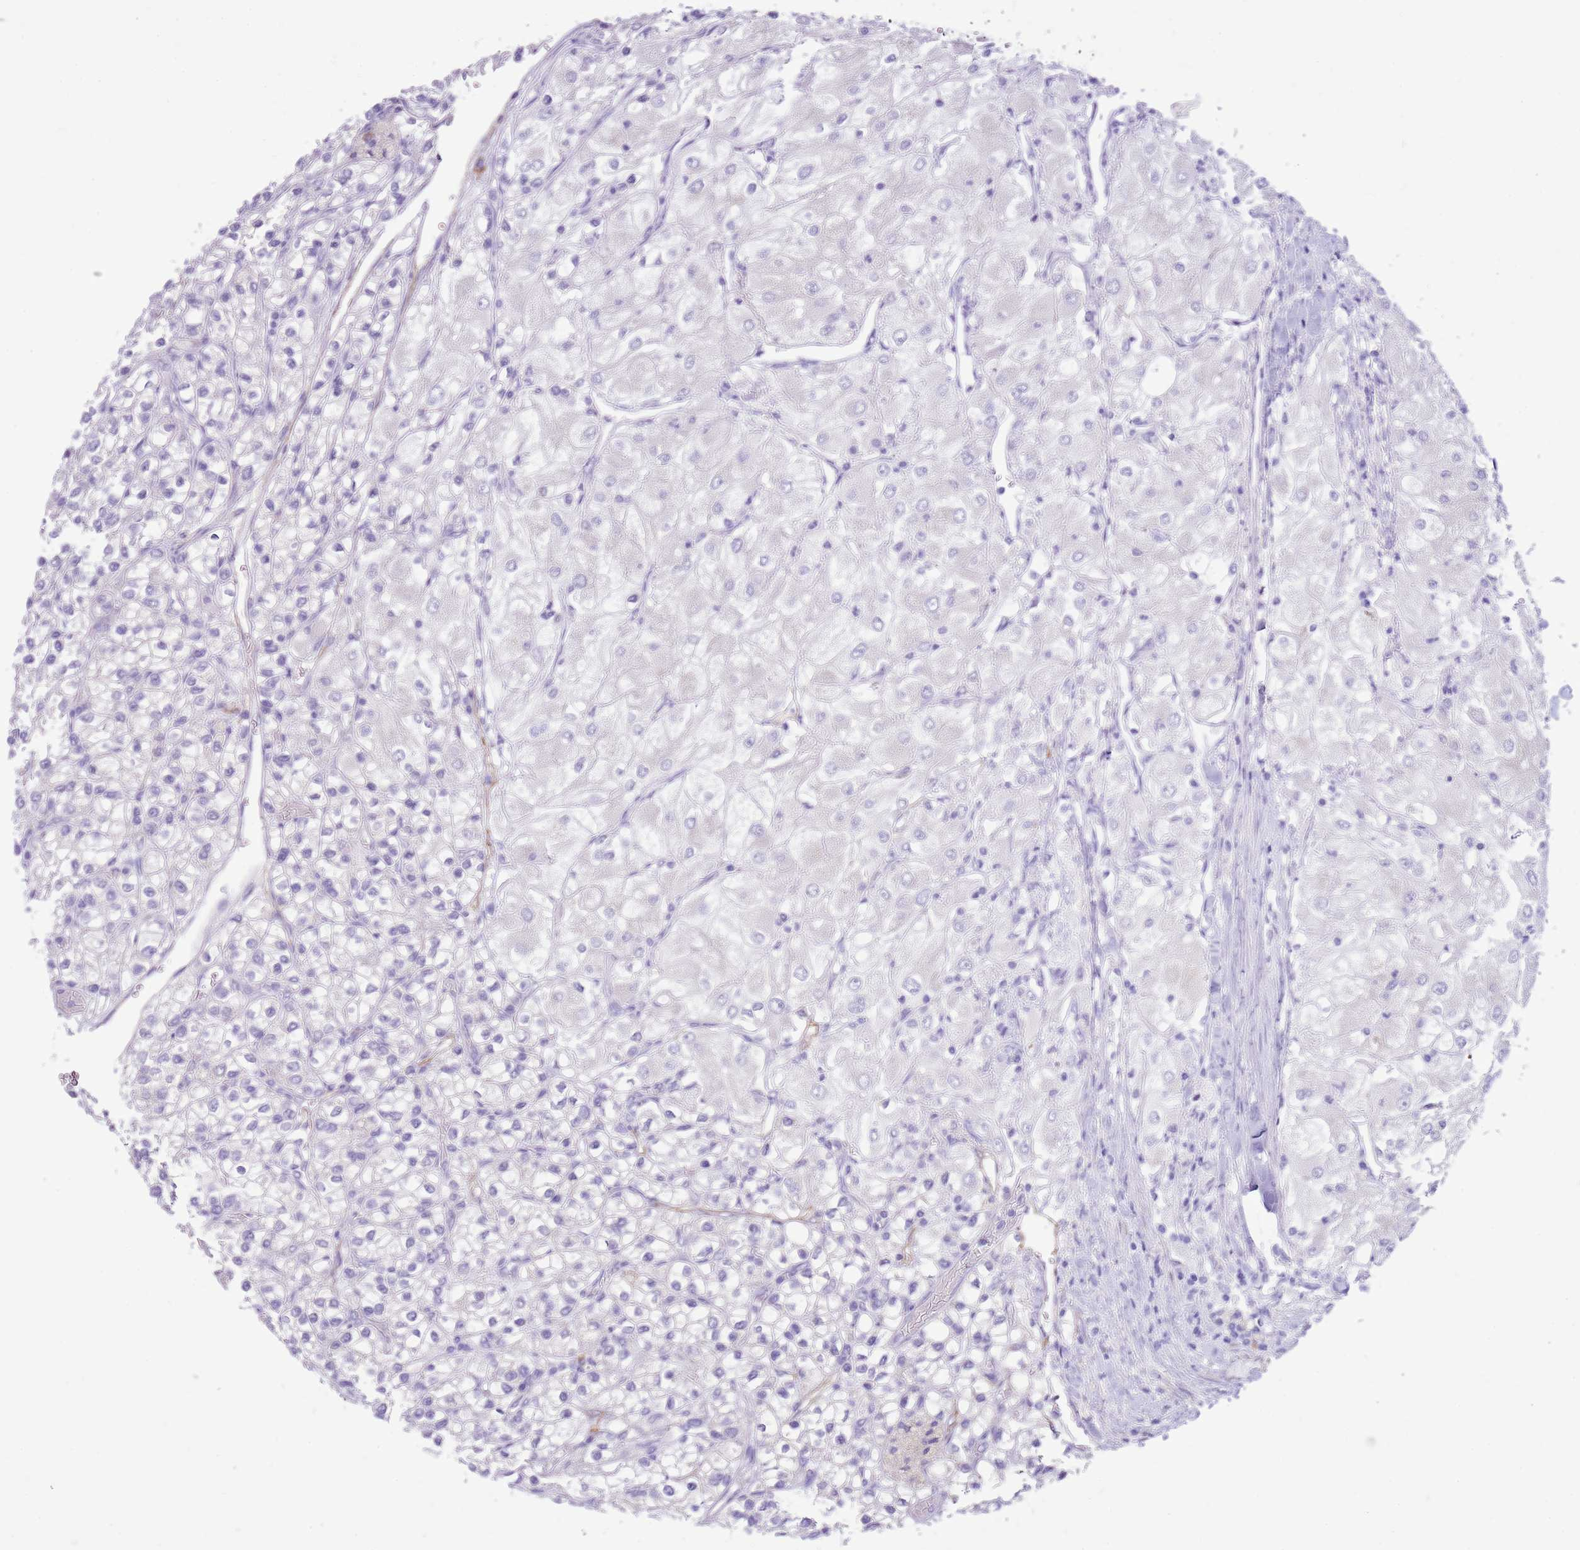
{"staining": {"intensity": "negative", "quantity": "none", "location": "none"}, "tissue": "renal cancer", "cell_type": "Tumor cells", "image_type": "cancer", "snomed": [{"axis": "morphology", "description": "Adenocarcinoma, NOS"}, {"axis": "topography", "description": "Kidney"}], "caption": "This is a image of IHC staining of adenocarcinoma (renal), which shows no expression in tumor cells.", "gene": "AAR2", "patient": {"sex": "male", "age": 80}}